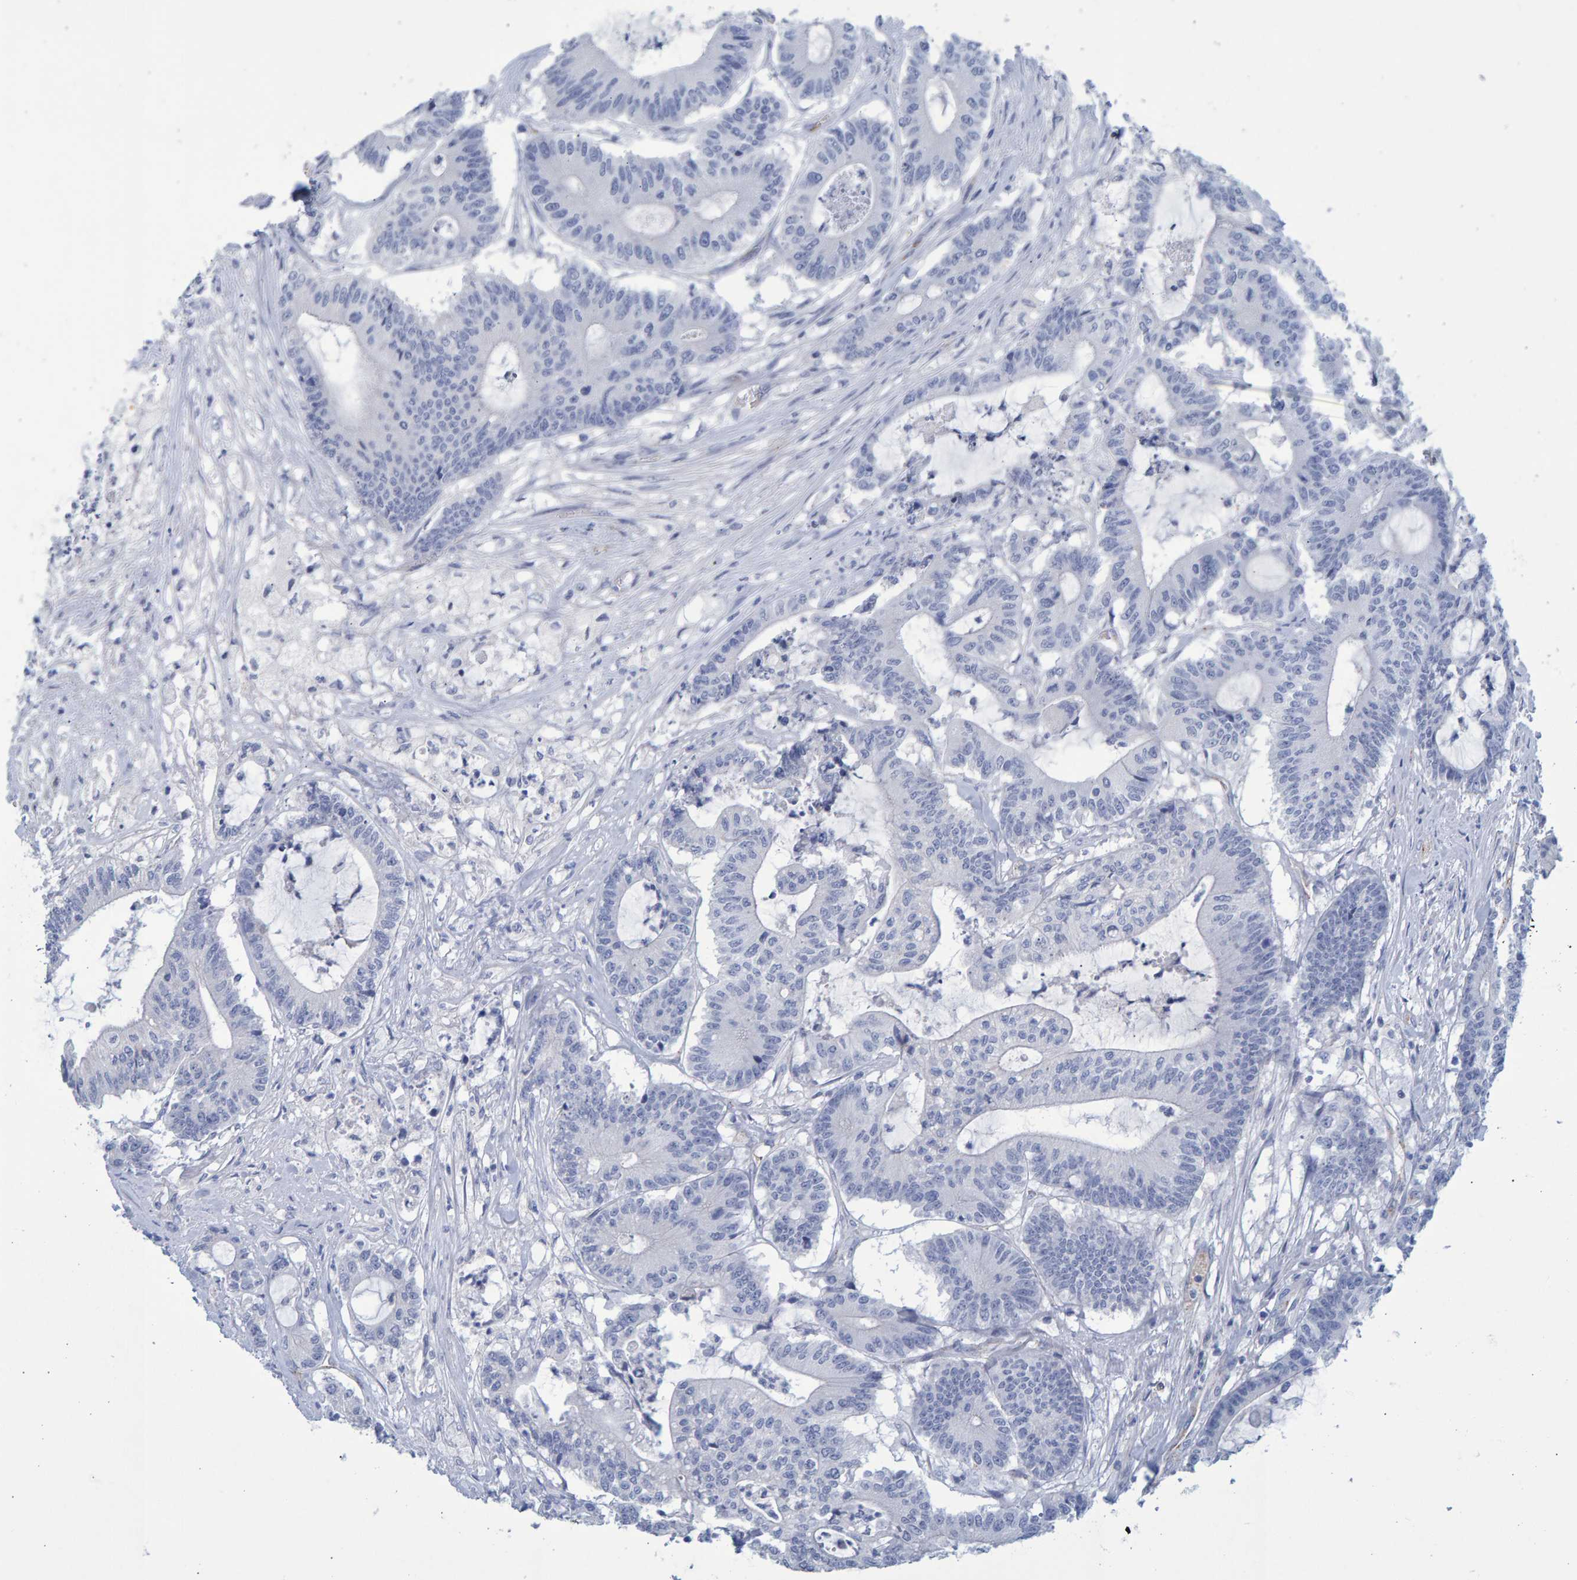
{"staining": {"intensity": "negative", "quantity": "none", "location": "none"}, "tissue": "colorectal cancer", "cell_type": "Tumor cells", "image_type": "cancer", "snomed": [{"axis": "morphology", "description": "Adenocarcinoma, NOS"}, {"axis": "topography", "description": "Colon"}], "caption": "An IHC histopathology image of colorectal adenocarcinoma is shown. There is no staining in tumor cells of colorectal adenocarcinoma. (DAB immunohistochemistry (IHC) with hematoxylin counter stain).", "gene": "SLC34A3", "patient": {"sex": "female", "age": 84}}